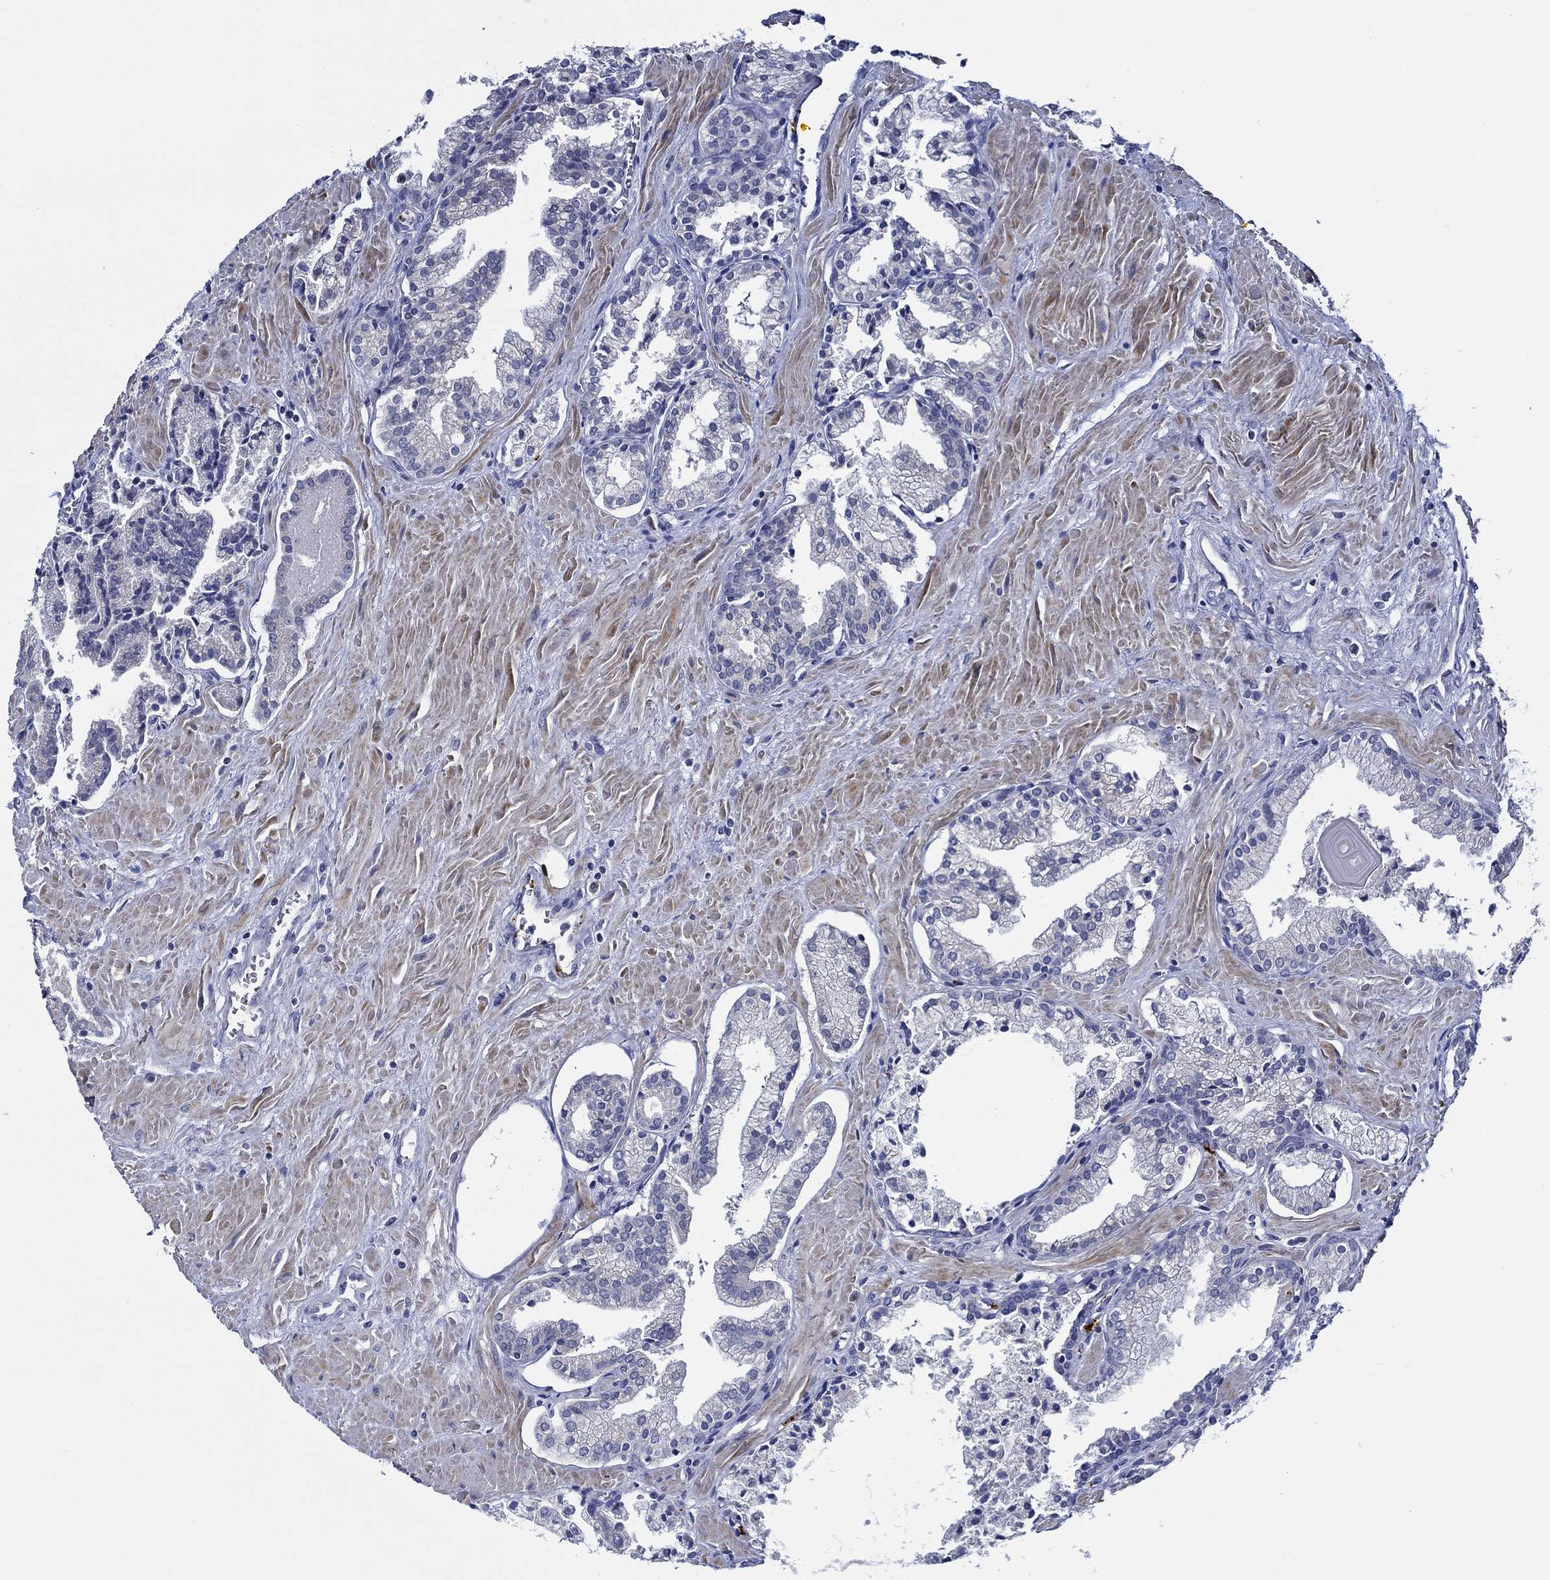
{"staining": {"intensity": "negative", "quantity": "none", "location": "none"}, "tissue": "prostate cancer", "cell_type": "Tumor cells", "image_type": "cancer", "snomed": [{"axis": "morphology", "description": "Adenocarcinoma, NOS"}, {"axis": "topography", "description": "Prostate and seminal vesicle, NOS"}, {"axis": "topography", "description": "Prostate"}], "caption": "Prostate cancer (adenocarcinoma) stained for a protein using immunohistochemistry (IHC) reveals no staining tumor cells.", "gene": "ALOX12", "patient": {"sex": "male", "age": 44}}